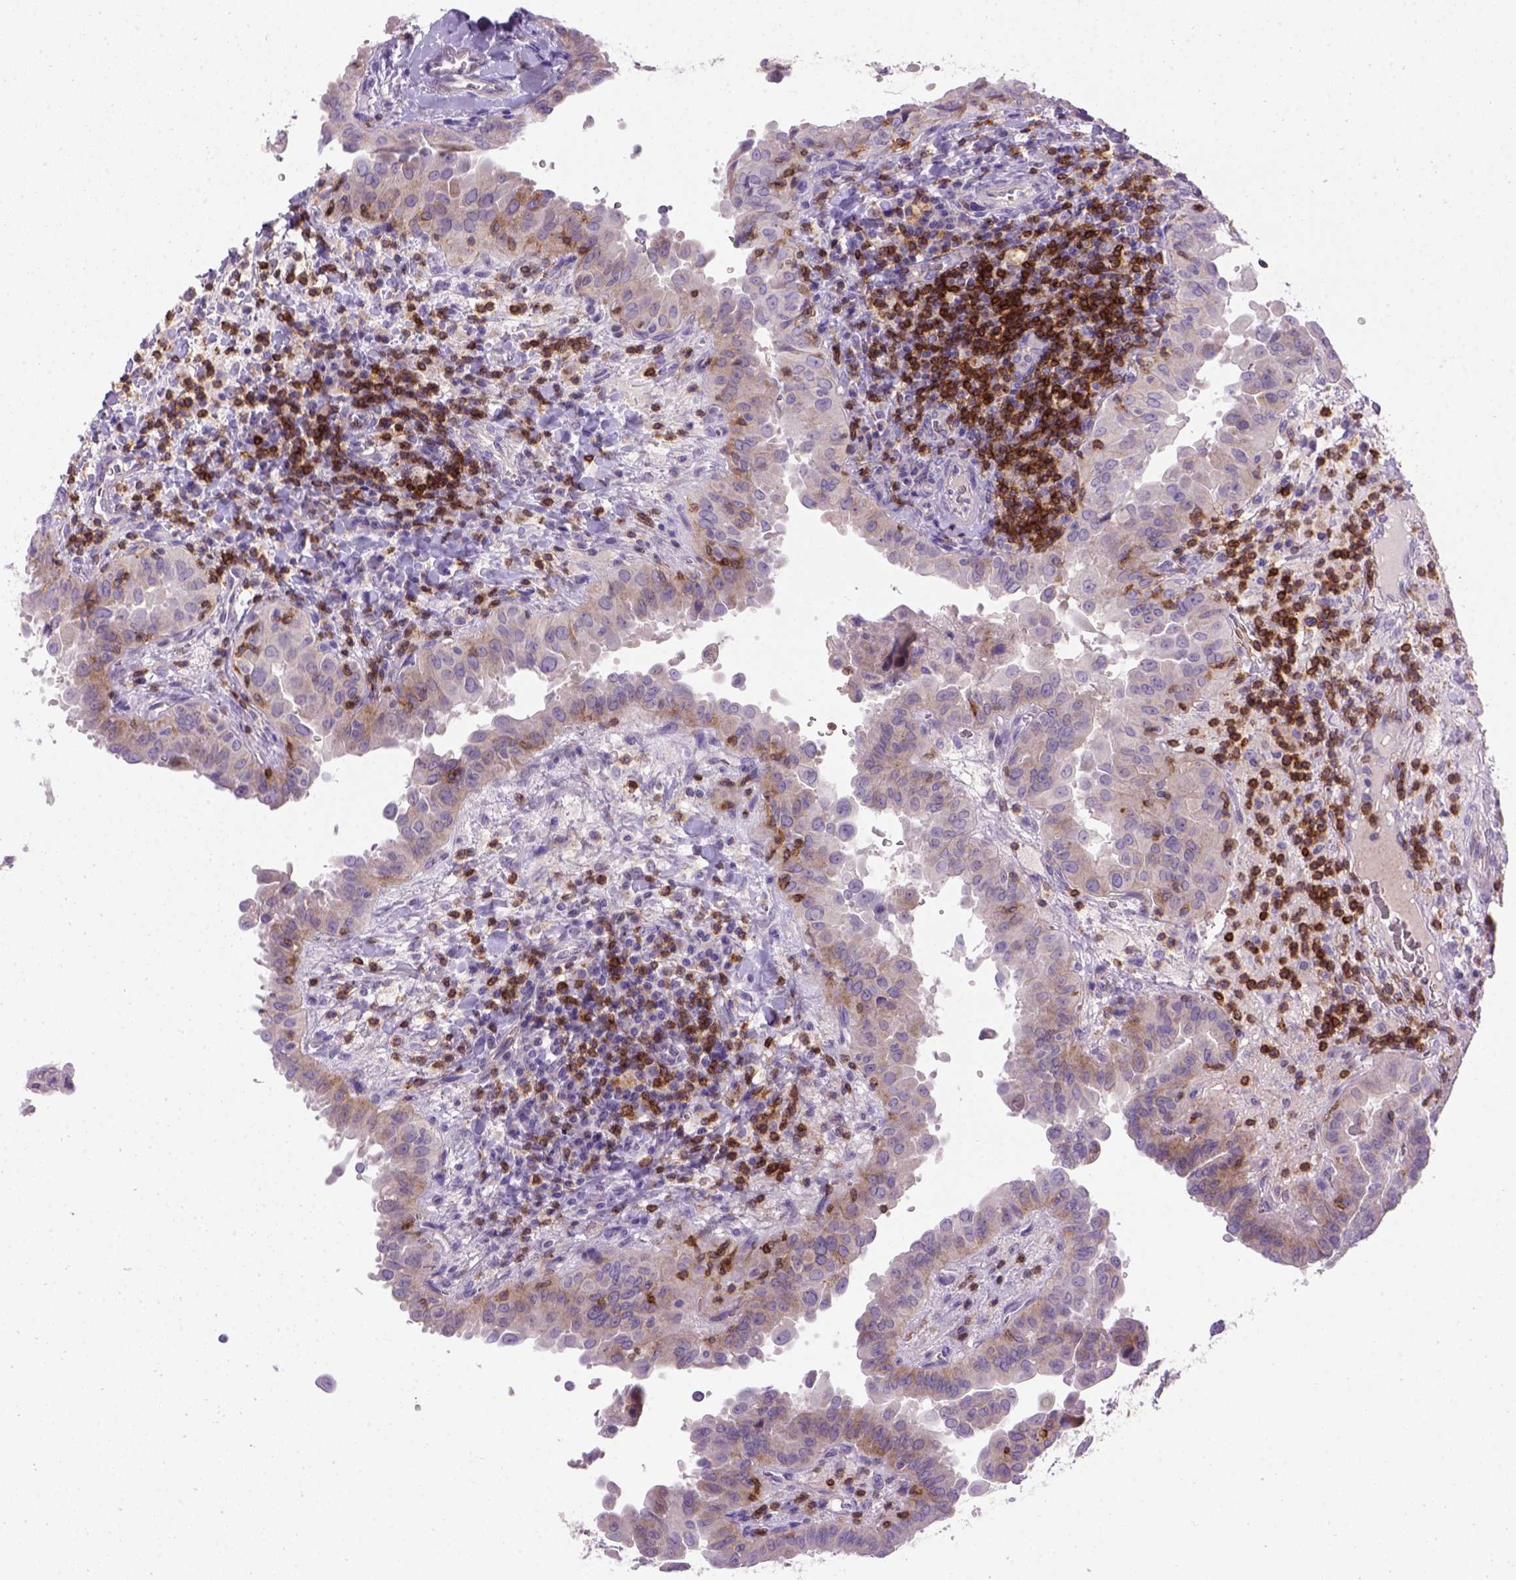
{"staining": {"intensity": "negative", "quantity": "none", "location": "none"}, "tissue": "thyroid cancer", "cell_type": "Tumor cells", "image_type": "cancer", "snomed": [{"axis": "morphology", "description": "Papillary adenocarcinoma, NOS"}, {"axis": "topography", "description": "Thyroid gland"}], "caption": "Tumor cells are negative for protein expression in human thyroid cancer.", "gene": "CD3E", "patient": {"sex": "female", "age": 37}}